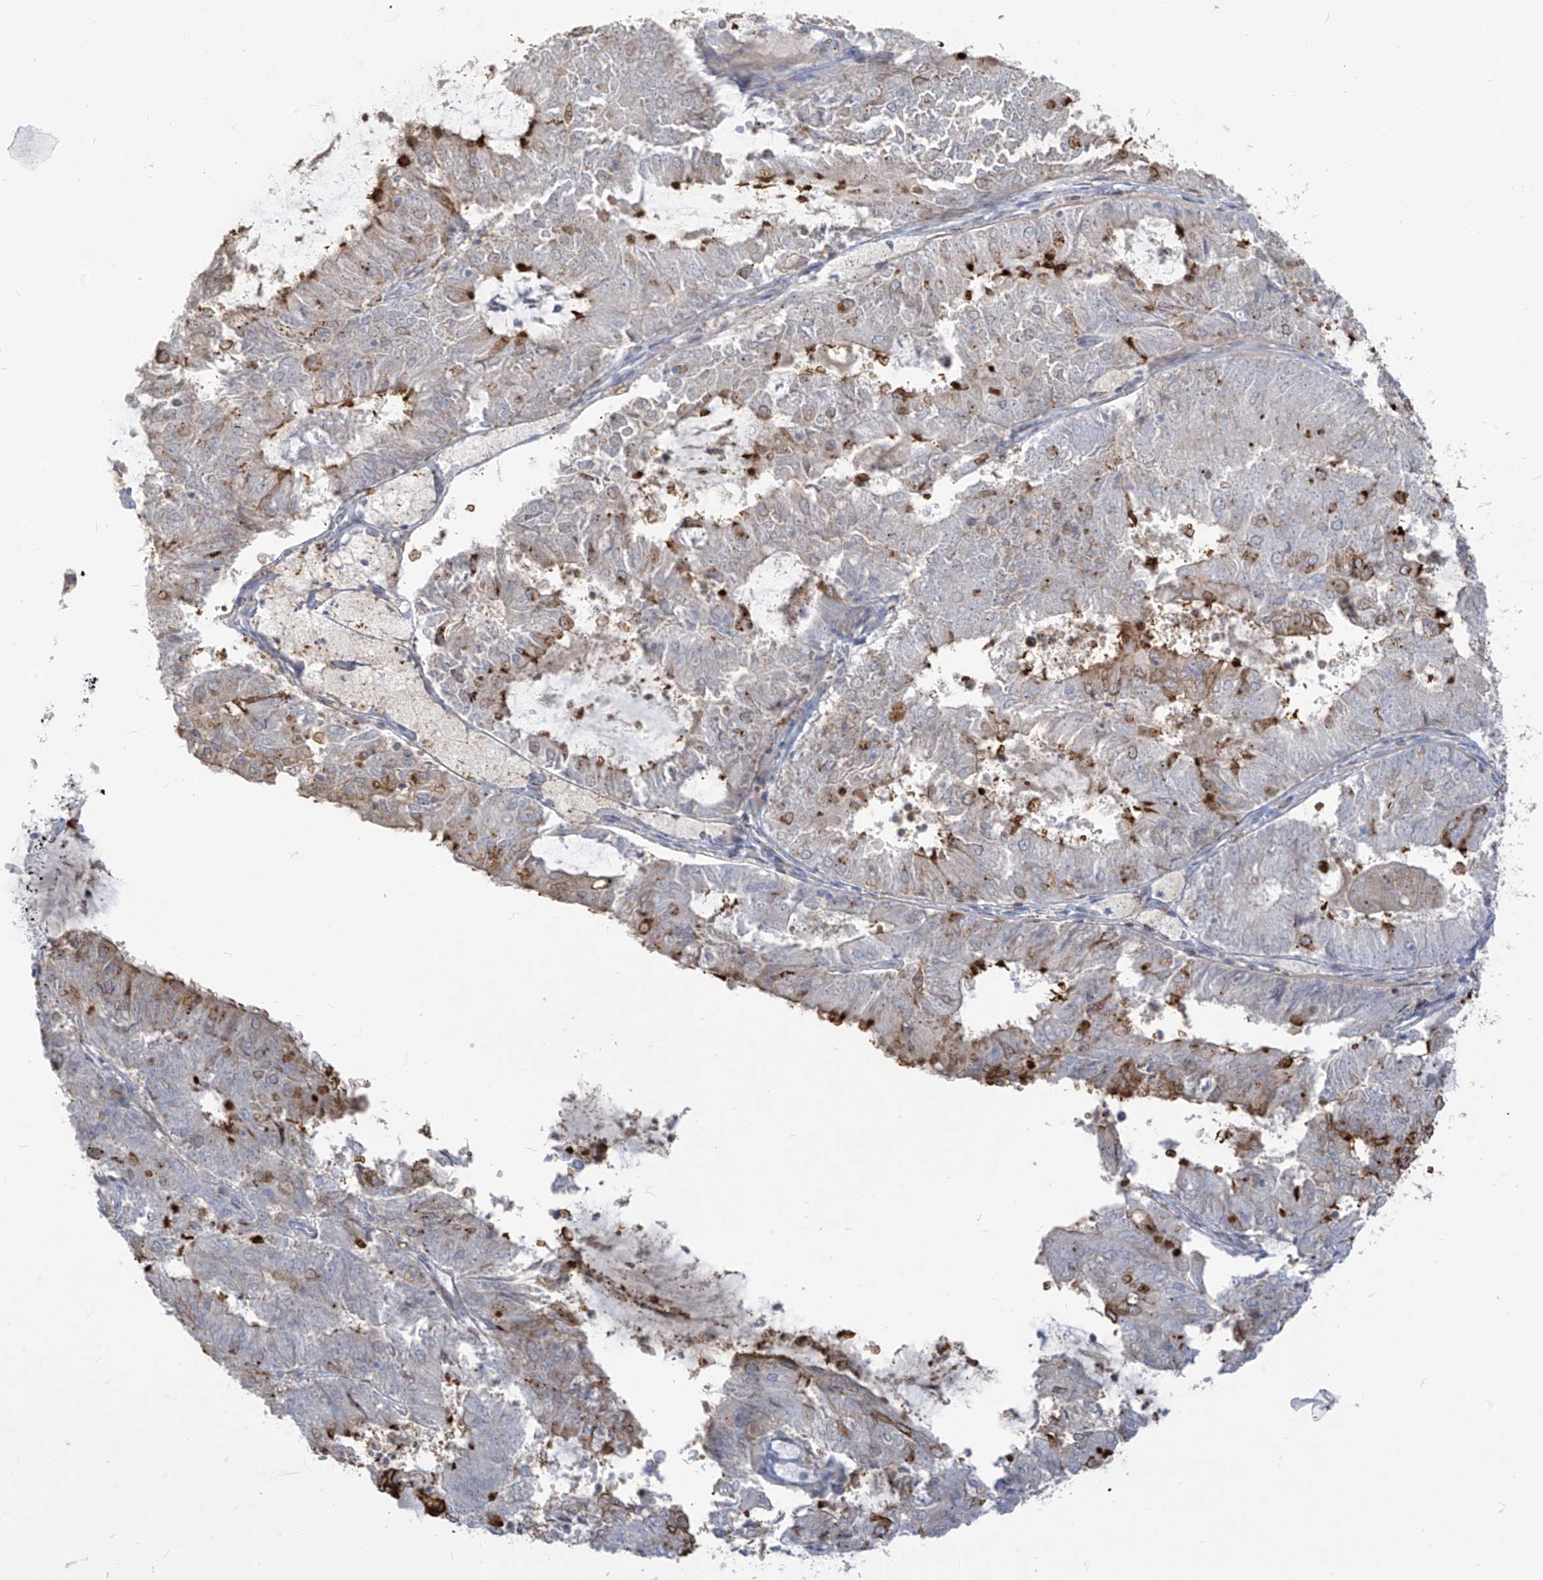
{"staining": {"intensity": "moderate", "quantity": "<25%", "location": "cytoplasmic/membranous"}, "tissue": "endometrial cancer", "cell_type": "Tumor cells", "image_type": "cancer", "snomed": [{"axis": "morphology", "description": "Adenocarcinoma, NOS"}, {"axis": "topography", "description": "Endometrium"}], "caption": "This is an image of IHC staining of endometrial cancer (adenocarcinoma), which shows moderate staining in the cytoplasmic/membranous of tumor cells.", "gene": "NOTO", "patient": {"sex": "female", "age": 57}}